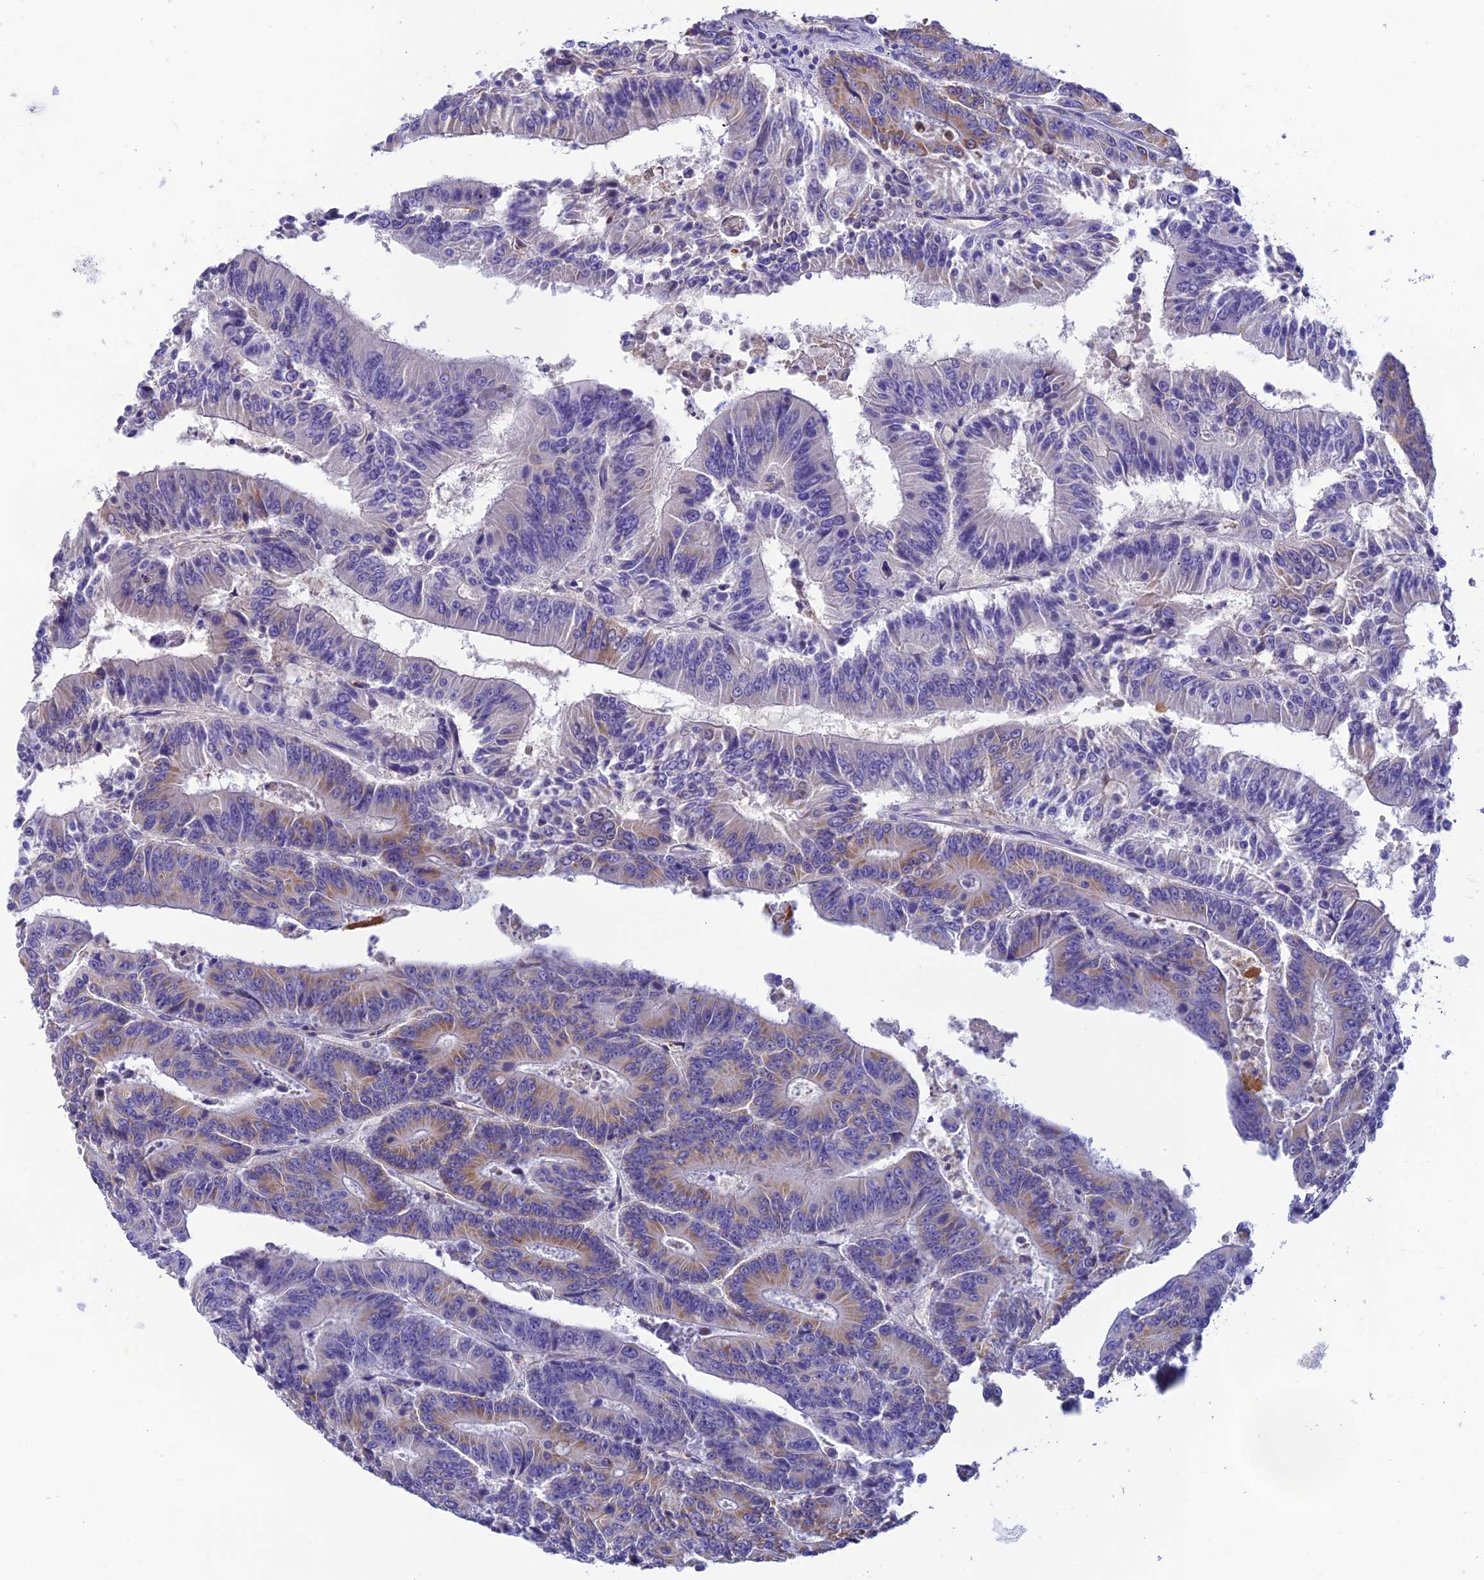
{"staining": {"intensity": "moderate", "quantity": "<25%", "location": "cytoplasmic/membranous"}, "tissue": "colorectal cancer", "cell_type": "Tumor cells", "image_type": "cancer", "snomed": [{"axis": "morphology", "description": "Adenocarcinoma, NOS"}, {"axis": "topography", "description": "Colon"}], "caption": "About <25% of tumor cells in colorectal adenocarcinoma show moderate cytoplasmic/membranous protein expression as visualized by brown immunohistochemical staining.", "gene": "HDHD2", "patient": {"sex": "male", "age": 83}}